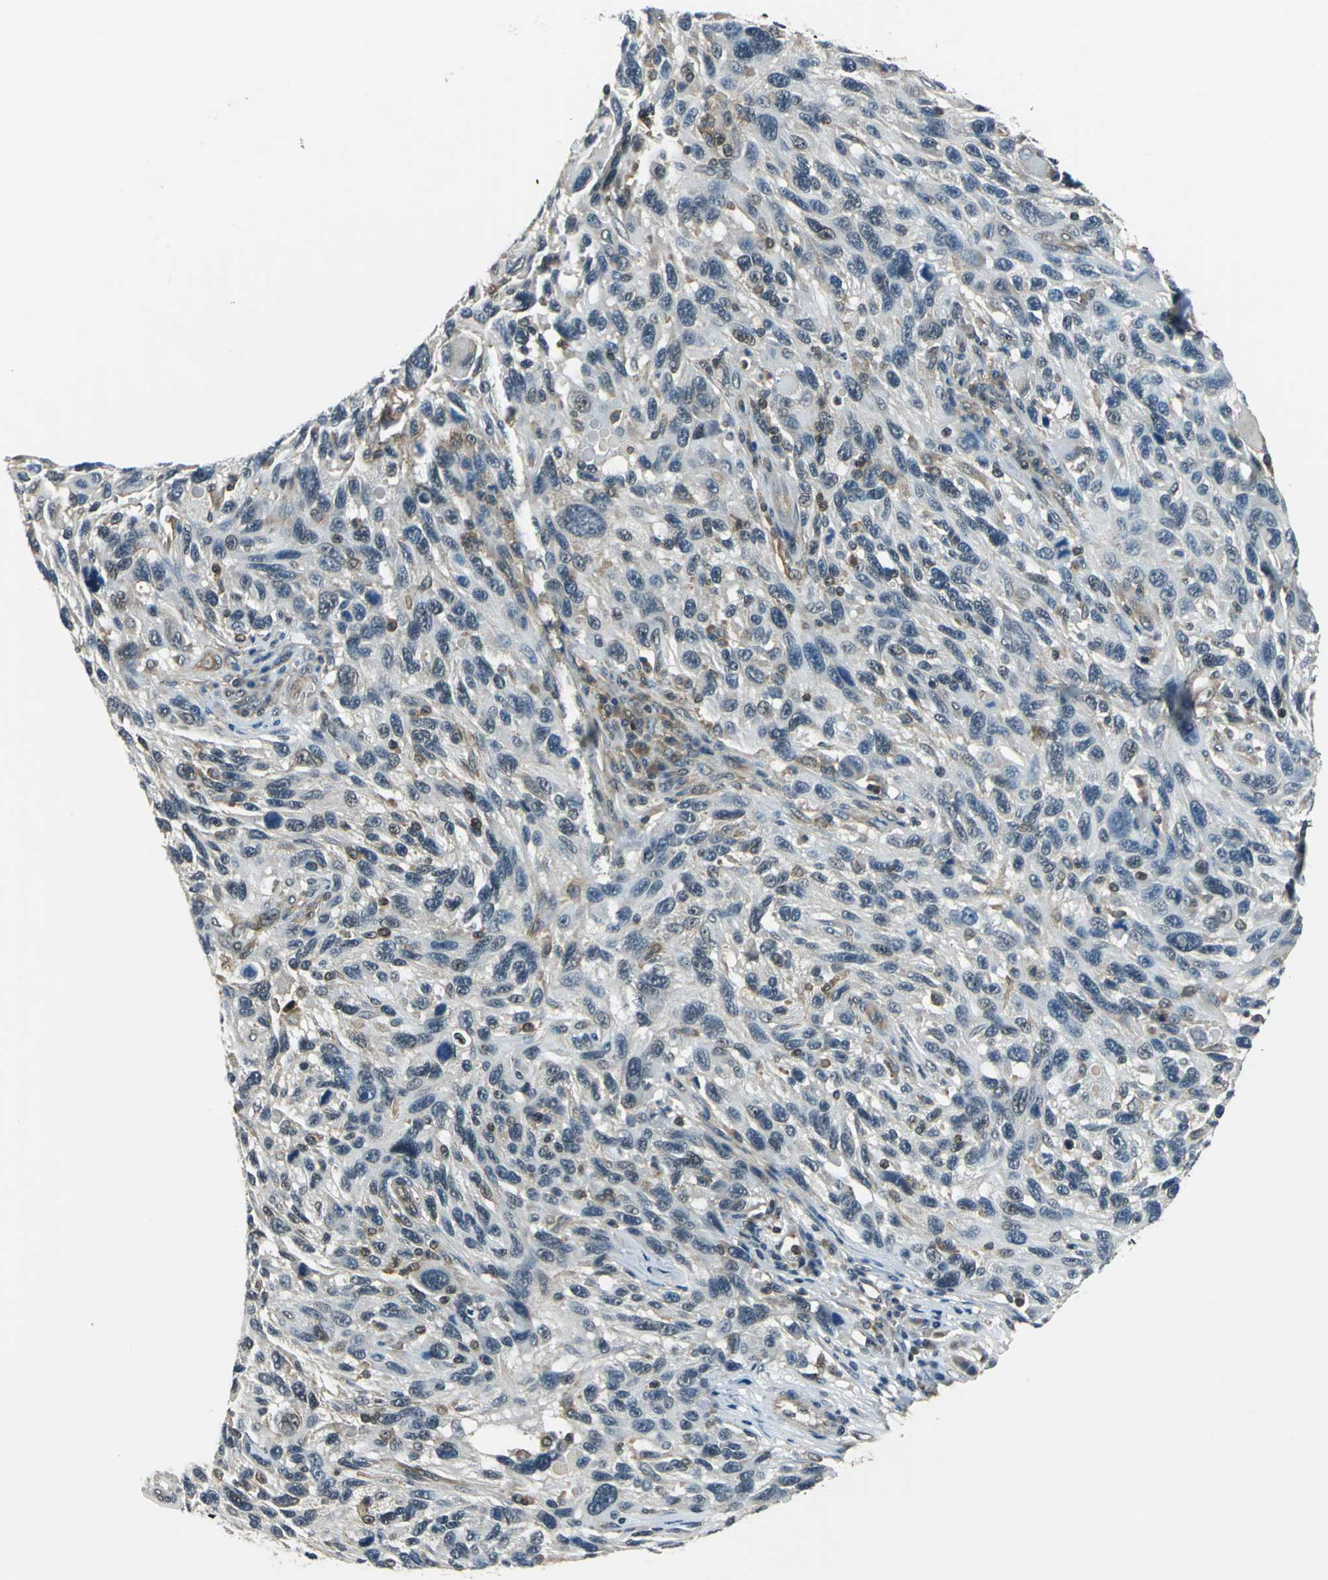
{"staining": {"intensity": "weak", "quantity": "<25%", "location": "cytoplasmic/membranous,nuclear"}, "tissue": "melanoma", "cell_type": "Tumor cells", "image_type": "cancer", "snomed": [{"axis": "morphology", "description": "Malignant melanoma, NOS"}, {"axis": "topography", "description": "Skin"}], "caption": "The photomicrograph reveals no staining of tumor cells in melanoma.", "gene": "ARPC3", "patient": {"sex": "male", "age": 53}}